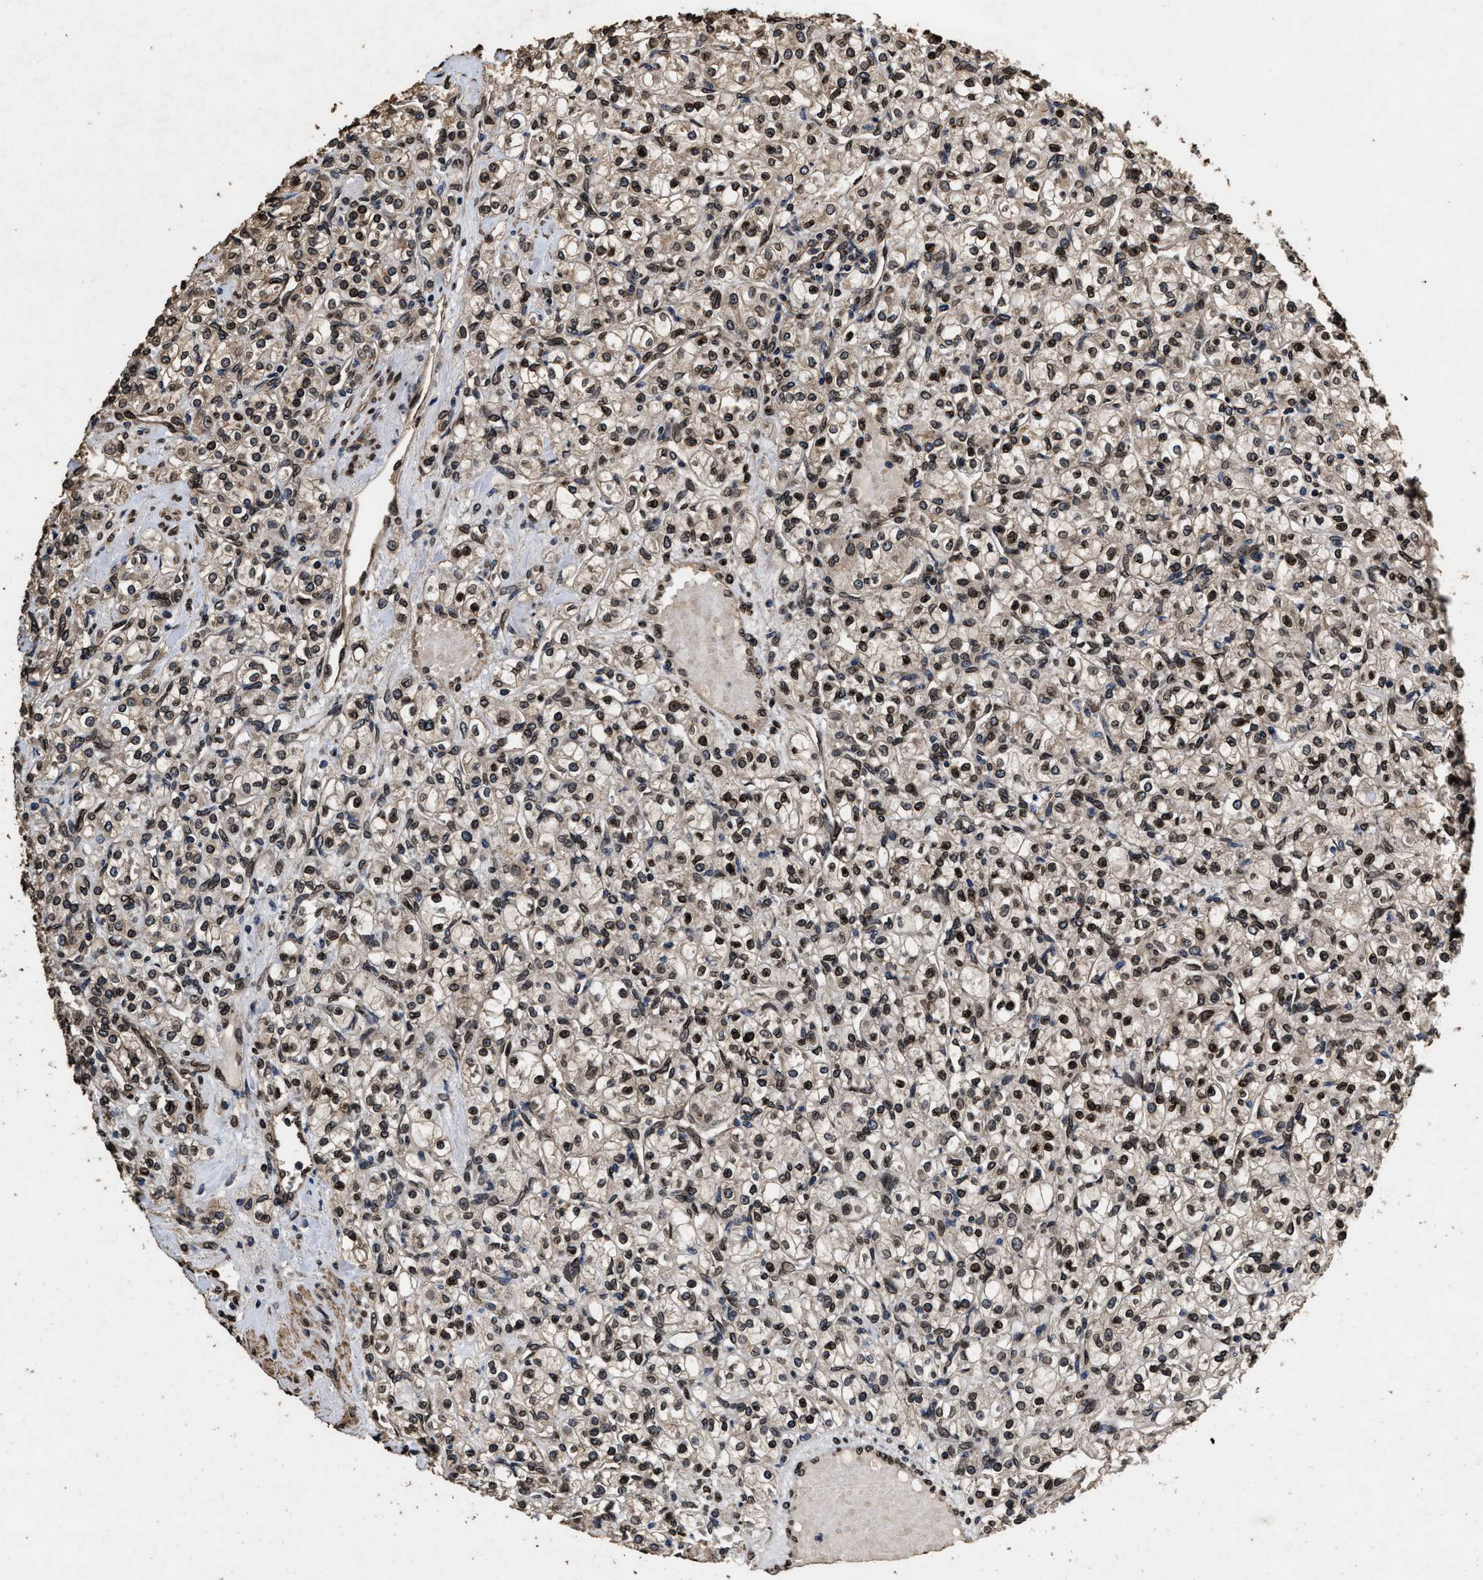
{"staining": {"intensity": "moderate", "quantity": ">75%", "location": "cytoplasmic/membranous,nuclear"}, "tissue": "renal cancer", "cell_type": "Tumor cells", "image_type": "cancer", "snomed": [{"axis": "morphology", "description": "Adenocarcinoma, NOS"}, {"axis": "topography", "description": "Kidney"}], "caption": "Immunohistochemistry (IHC) image of adenocarcinoma (renal) stained for a protein (brown), which reveals medium levels of moderate cytoplasmic/membranous and nuclear expression in approximately >75% of tumor cells.", "gene": "ACCS", "patient": {"sex": "male", "age": 77}}